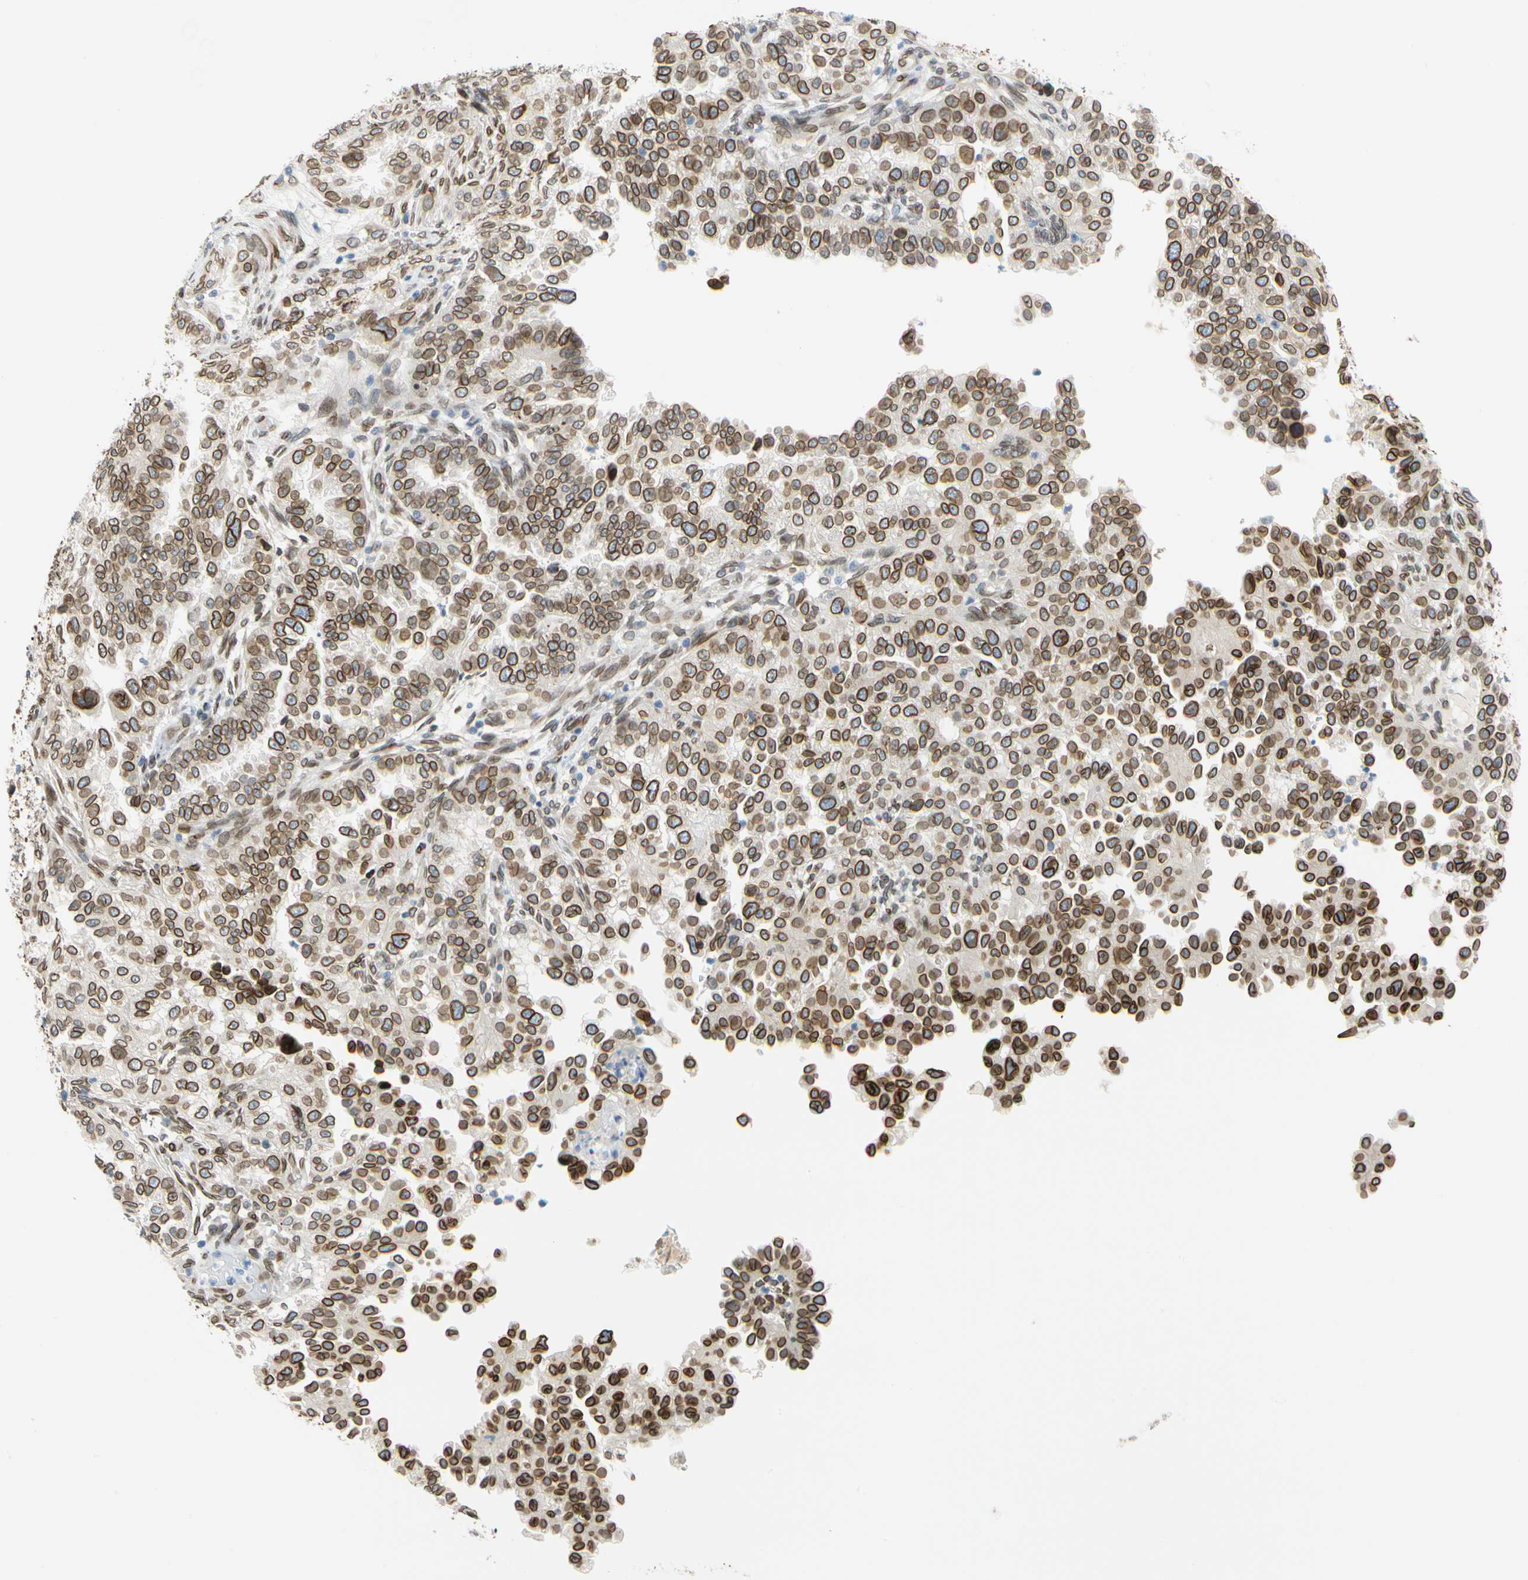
{"staining": {"intensity": "strong", "quantity": ">75%", "location": "cytoplasmic/membranous,nuclear"}, "tissue": "endometrial cancer", "cell_type": "Tumor cells", "image_type": "cancer", "snomed": [{"axis": "morphology", "description": "Adenocarcinoma, NOS"}, {"axis": "topography", "description": "Endometrium"}], "caption": "Endometrial cancer (adenocarcinoma) stained with a brown dye demonstrates strong cytoplasmic/membranous and nuclear positive expression in approximately >75% of tumor cells.", "gene": "SUN1", "patient": {"sex": "female", "age": 85}}